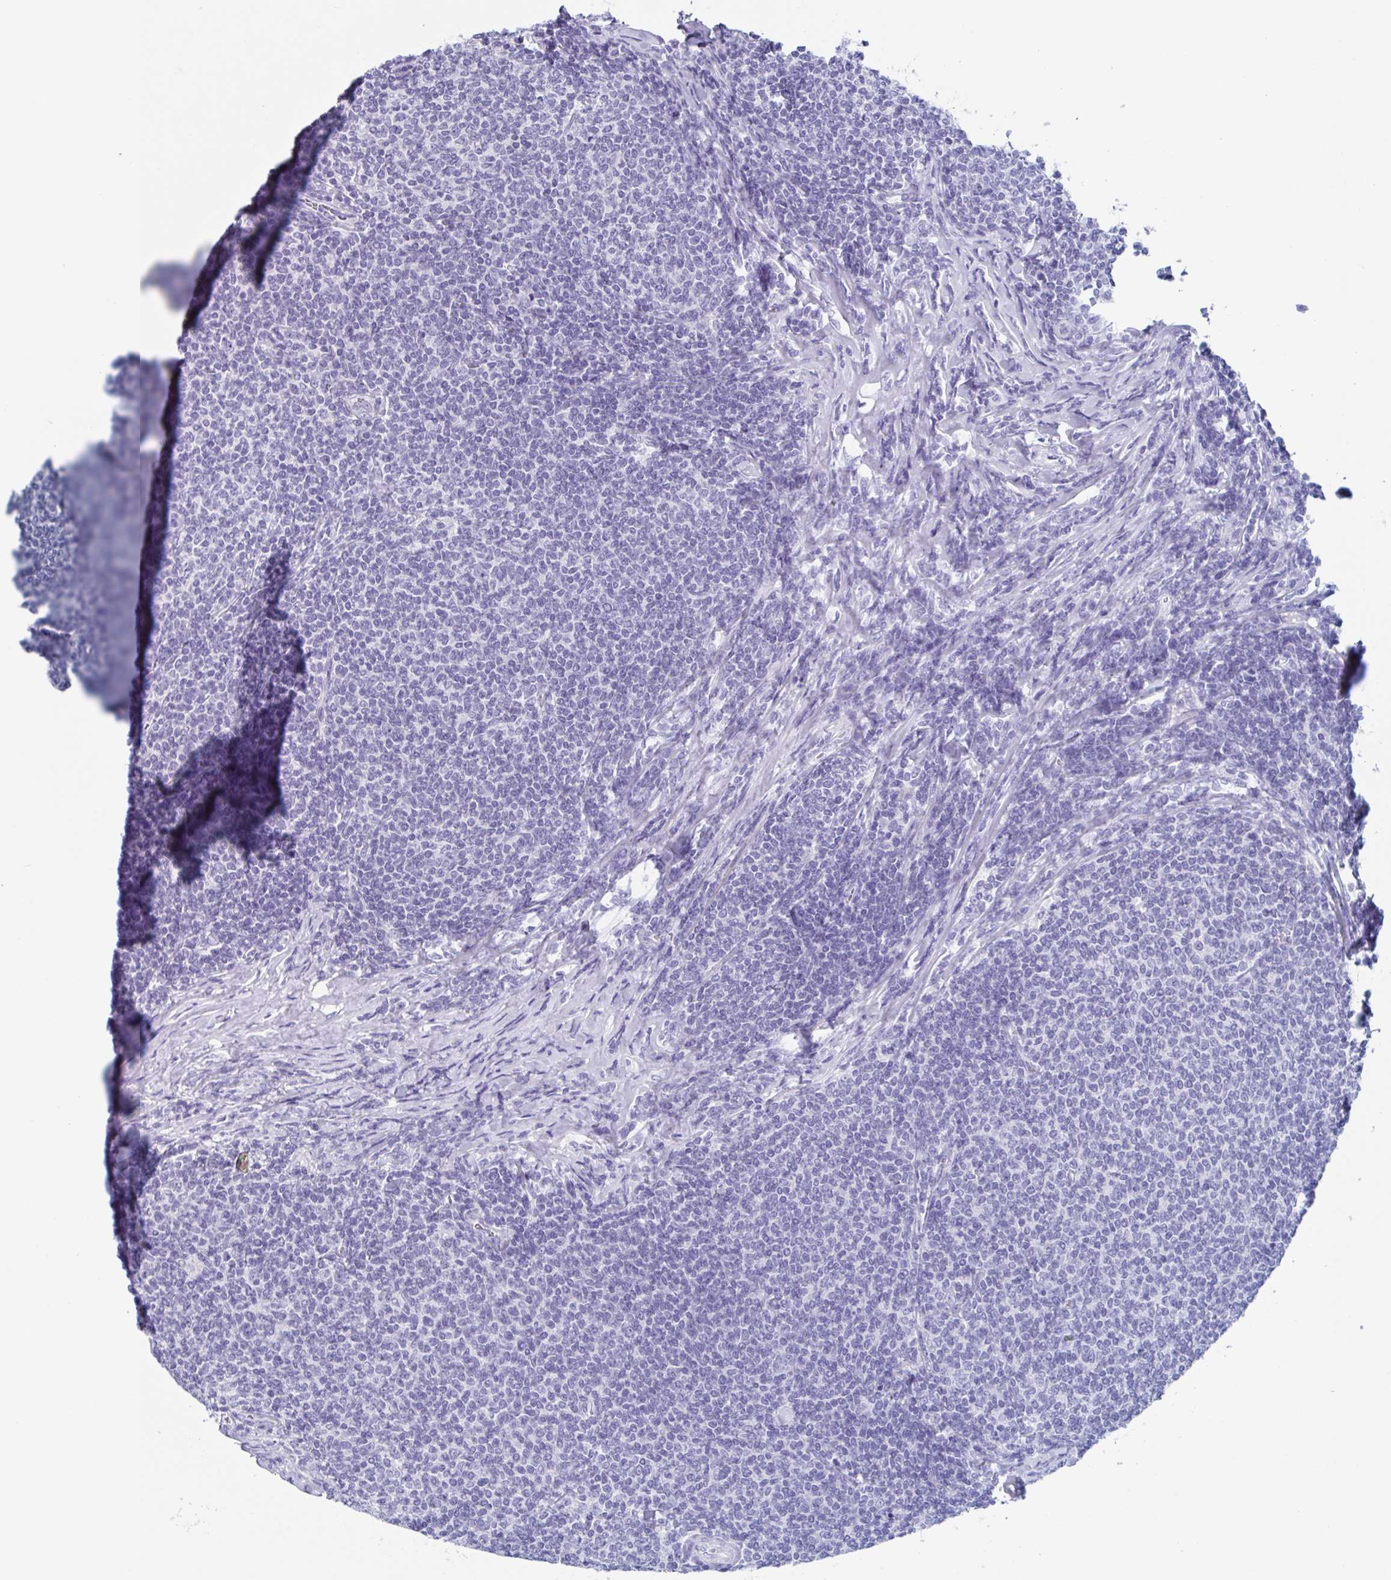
{"staining": {"intensity": "negative", "quantity": "none", "location": "none"}, "tissue": "lymphoma", "cell_type": "Tumor cells", "image_type": "cancer", "snomed": [{"axis": "morphology", "description": "Malignant lymphoma, non-Hodgkin's type, Low grade"}, {"axis": "topography", "description": "Lymph node"}], "caption": "The histopathology image exhibits no significant staining in tumor cells of malignant lymphoma, non-Hodgkin's type (low-grade). (DAB immunohistochemistry (IHC) visualized using brightfield microscopy, high magnification).", "gene": "ZPBP", "patient": {"sex": "male", "age": 52}}